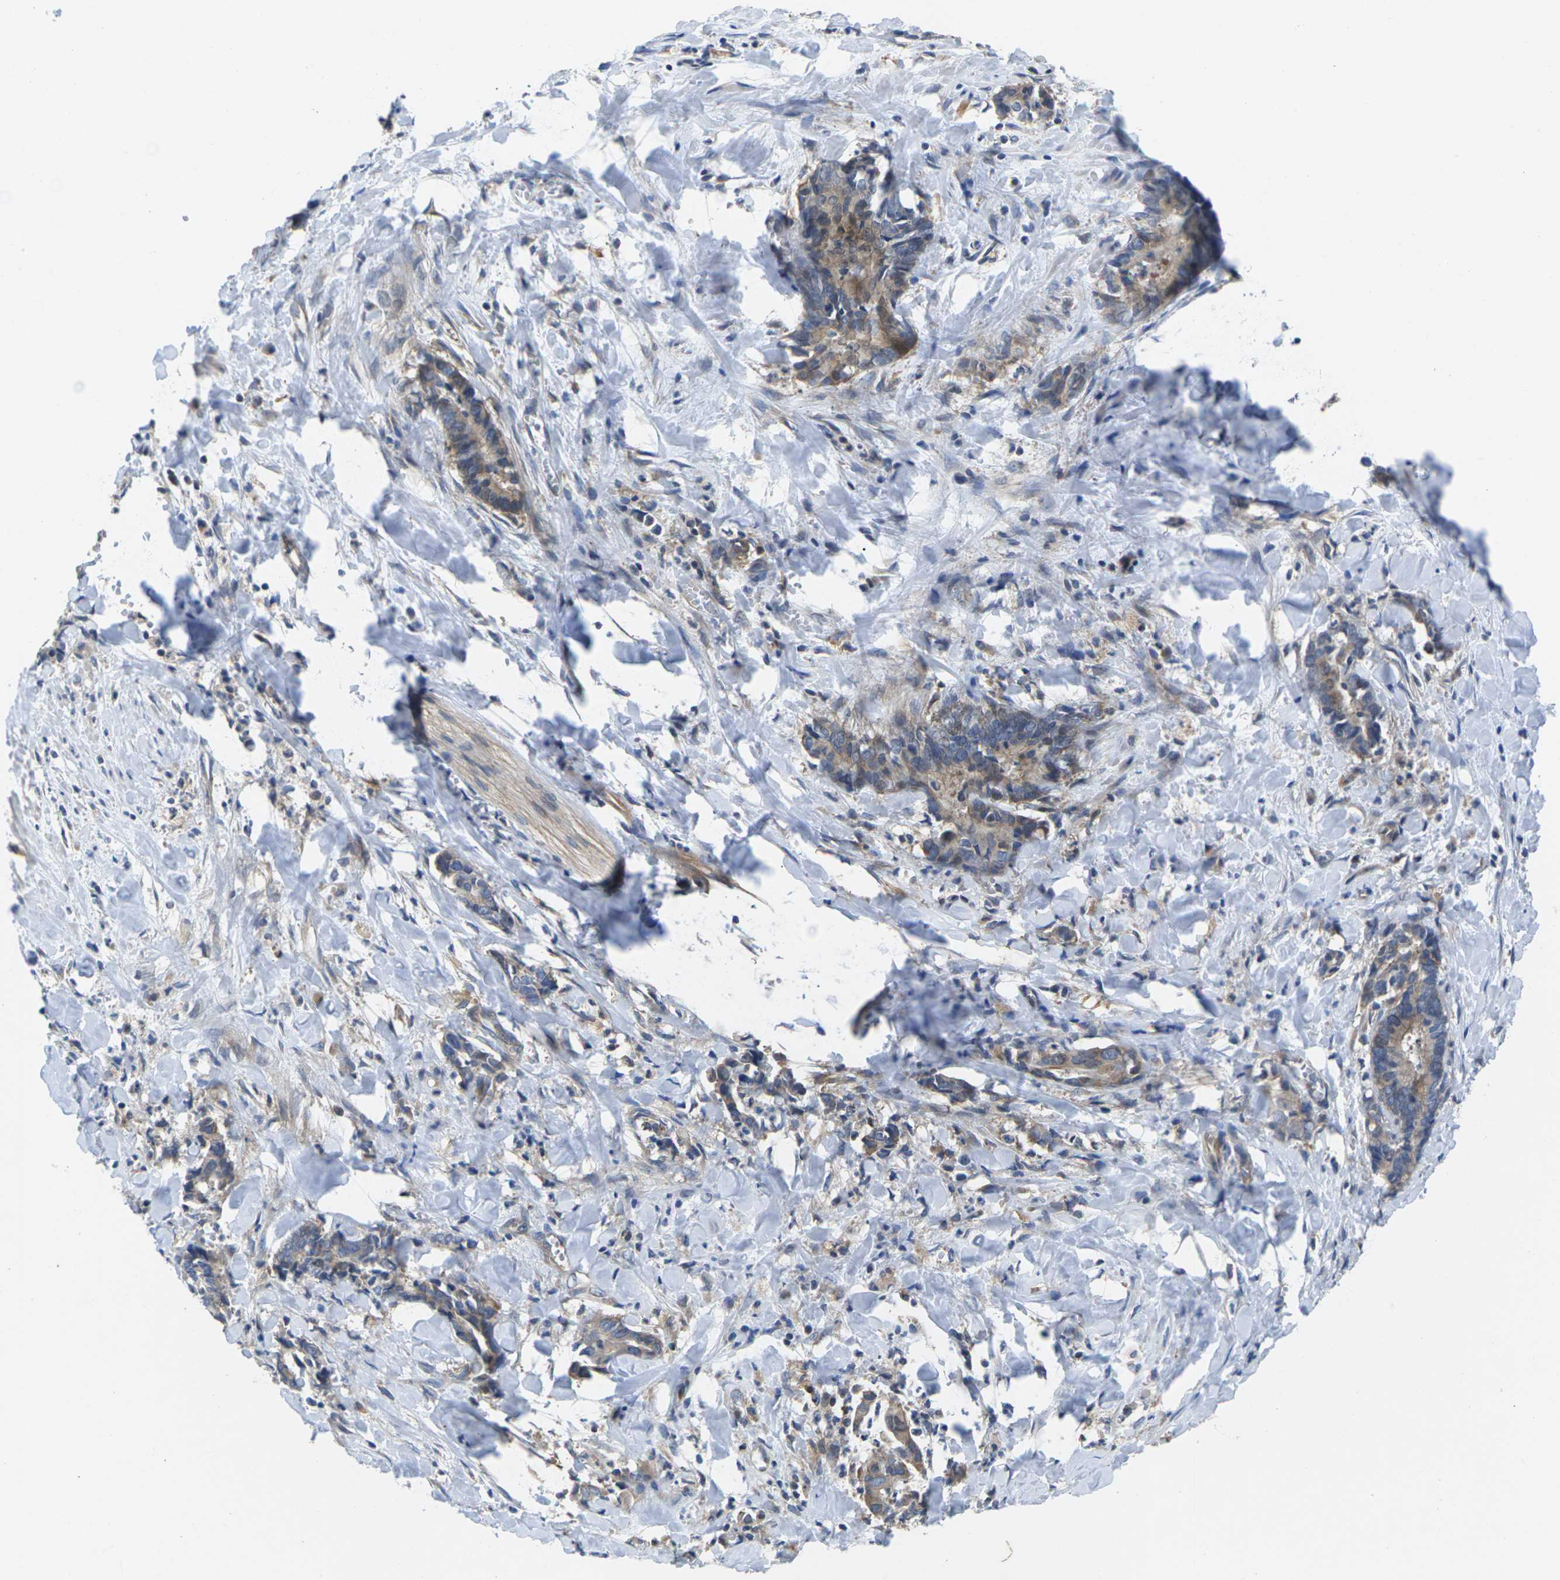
{"staining": {"intensity": "moderate", "quantity": ">75%", "location": "cytoplasmic/membranous"}, "tissue": "cervical cancer", "cell_type": "Tumor cells", "image_type": "cancer", "snomed": [{"axis": "morphology", "description": "Adenocarcinoma, NOS"}, {"axis": "topography", "description": "Cervix"}], "caption": "This is a photomicrograph of immunohistochemistry (IHC) staining of cervical adenocarcinoma, which shows moderate positivity in the cytoplasmic/membranous of tumor cells.", "gene": "SCNN1A", "patient": {"sex": "female", "age": 44}}